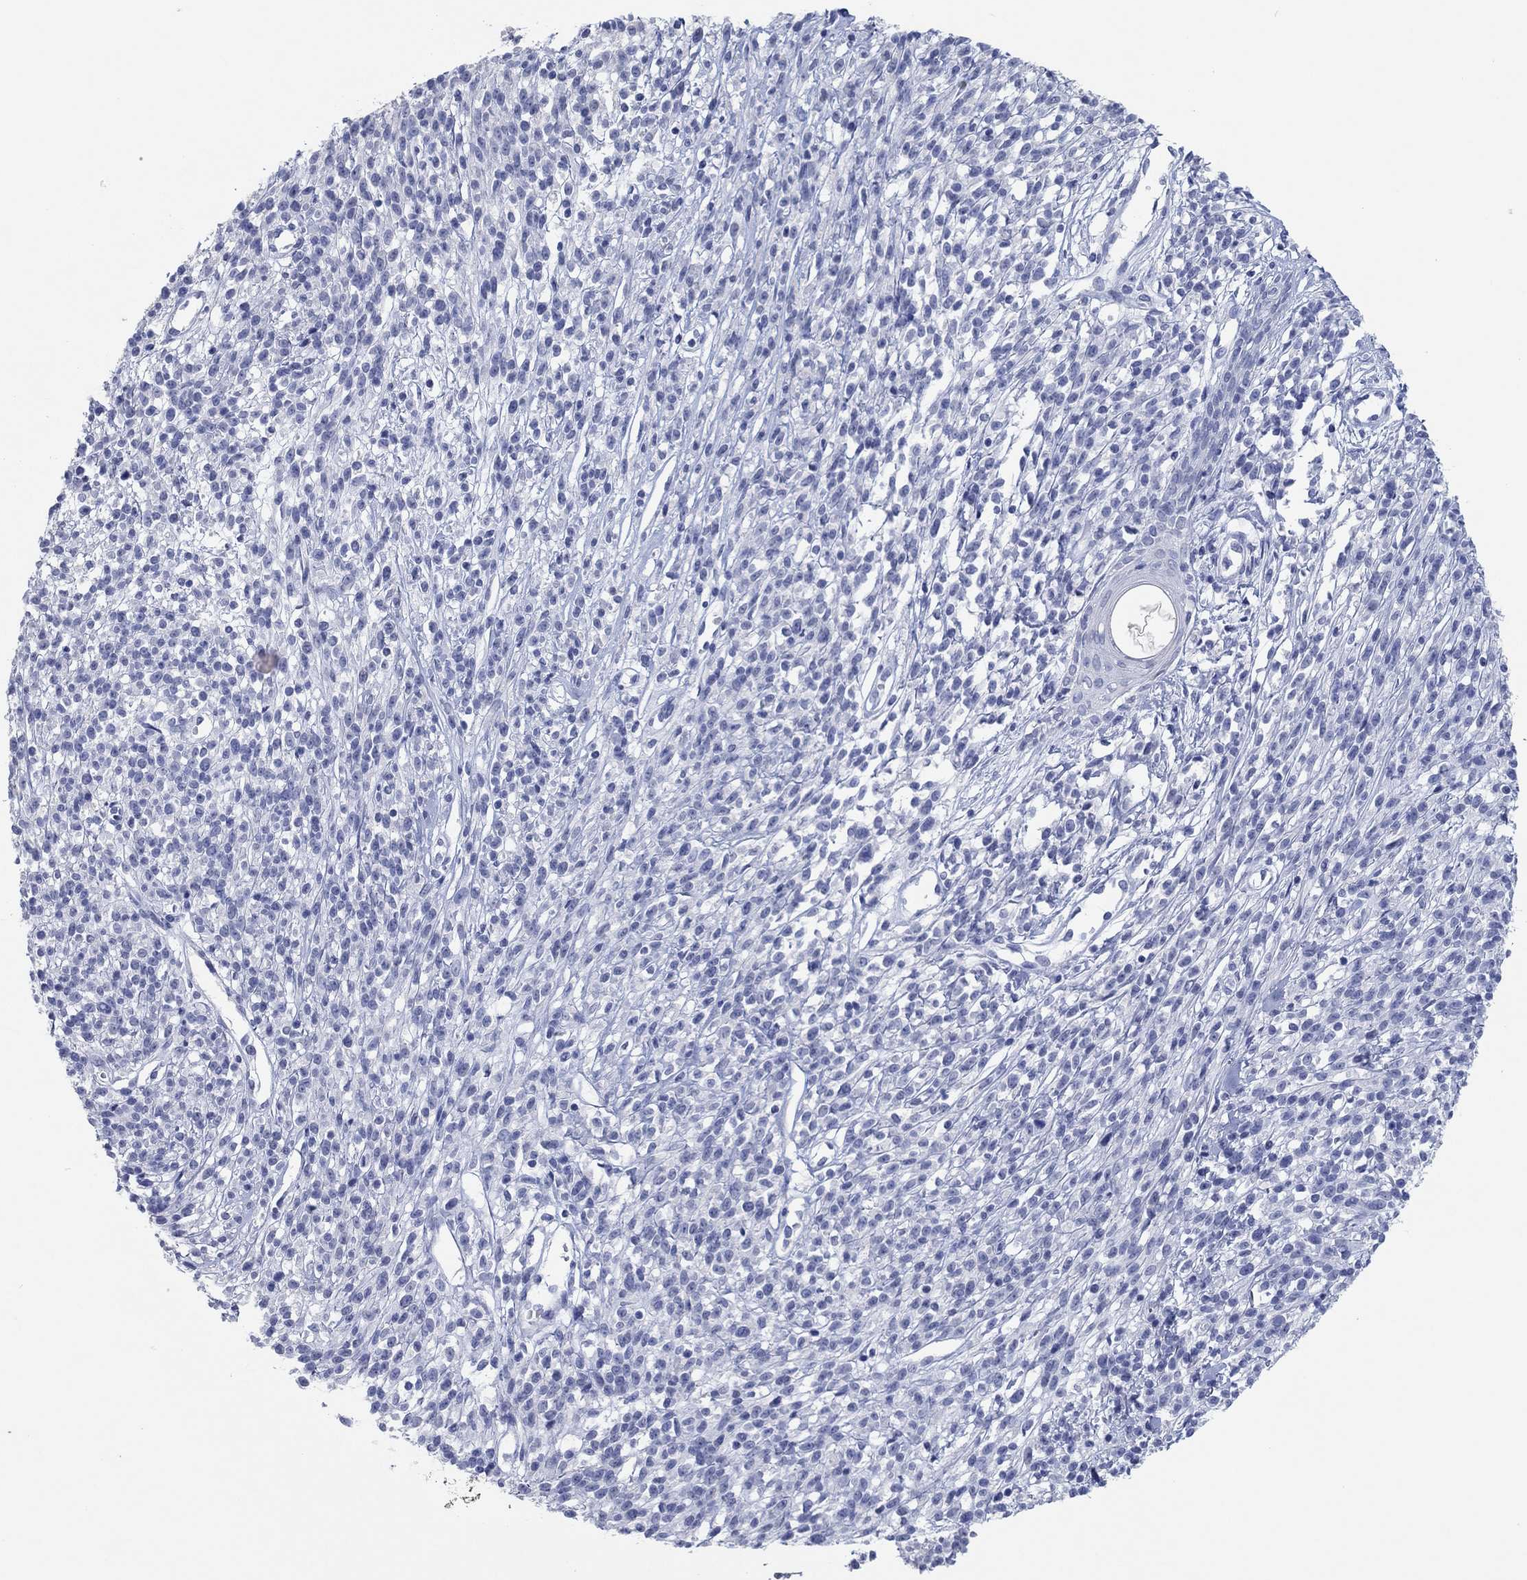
{"staining": {"intensity": "negative", "quantity": "none", "location": "none"}, "tissue": "melanoma", "cell_type": "Tumor cells", "image_type": "cancer", "snomed": [{"axis": "morphology", "description": "Malignant melanoma, NOS"}, {"axis": "topography", "description": "Skin"}, {"axis": "topography", "description": "Skin of trunk"}], "caption": "This is an immunohistochemistry (IHC) histopathology image of human malignant melanoma. There is no staining in tumor cells.", "gene": "POU5F1", "patient": {"sex": "male", "age": 74}}